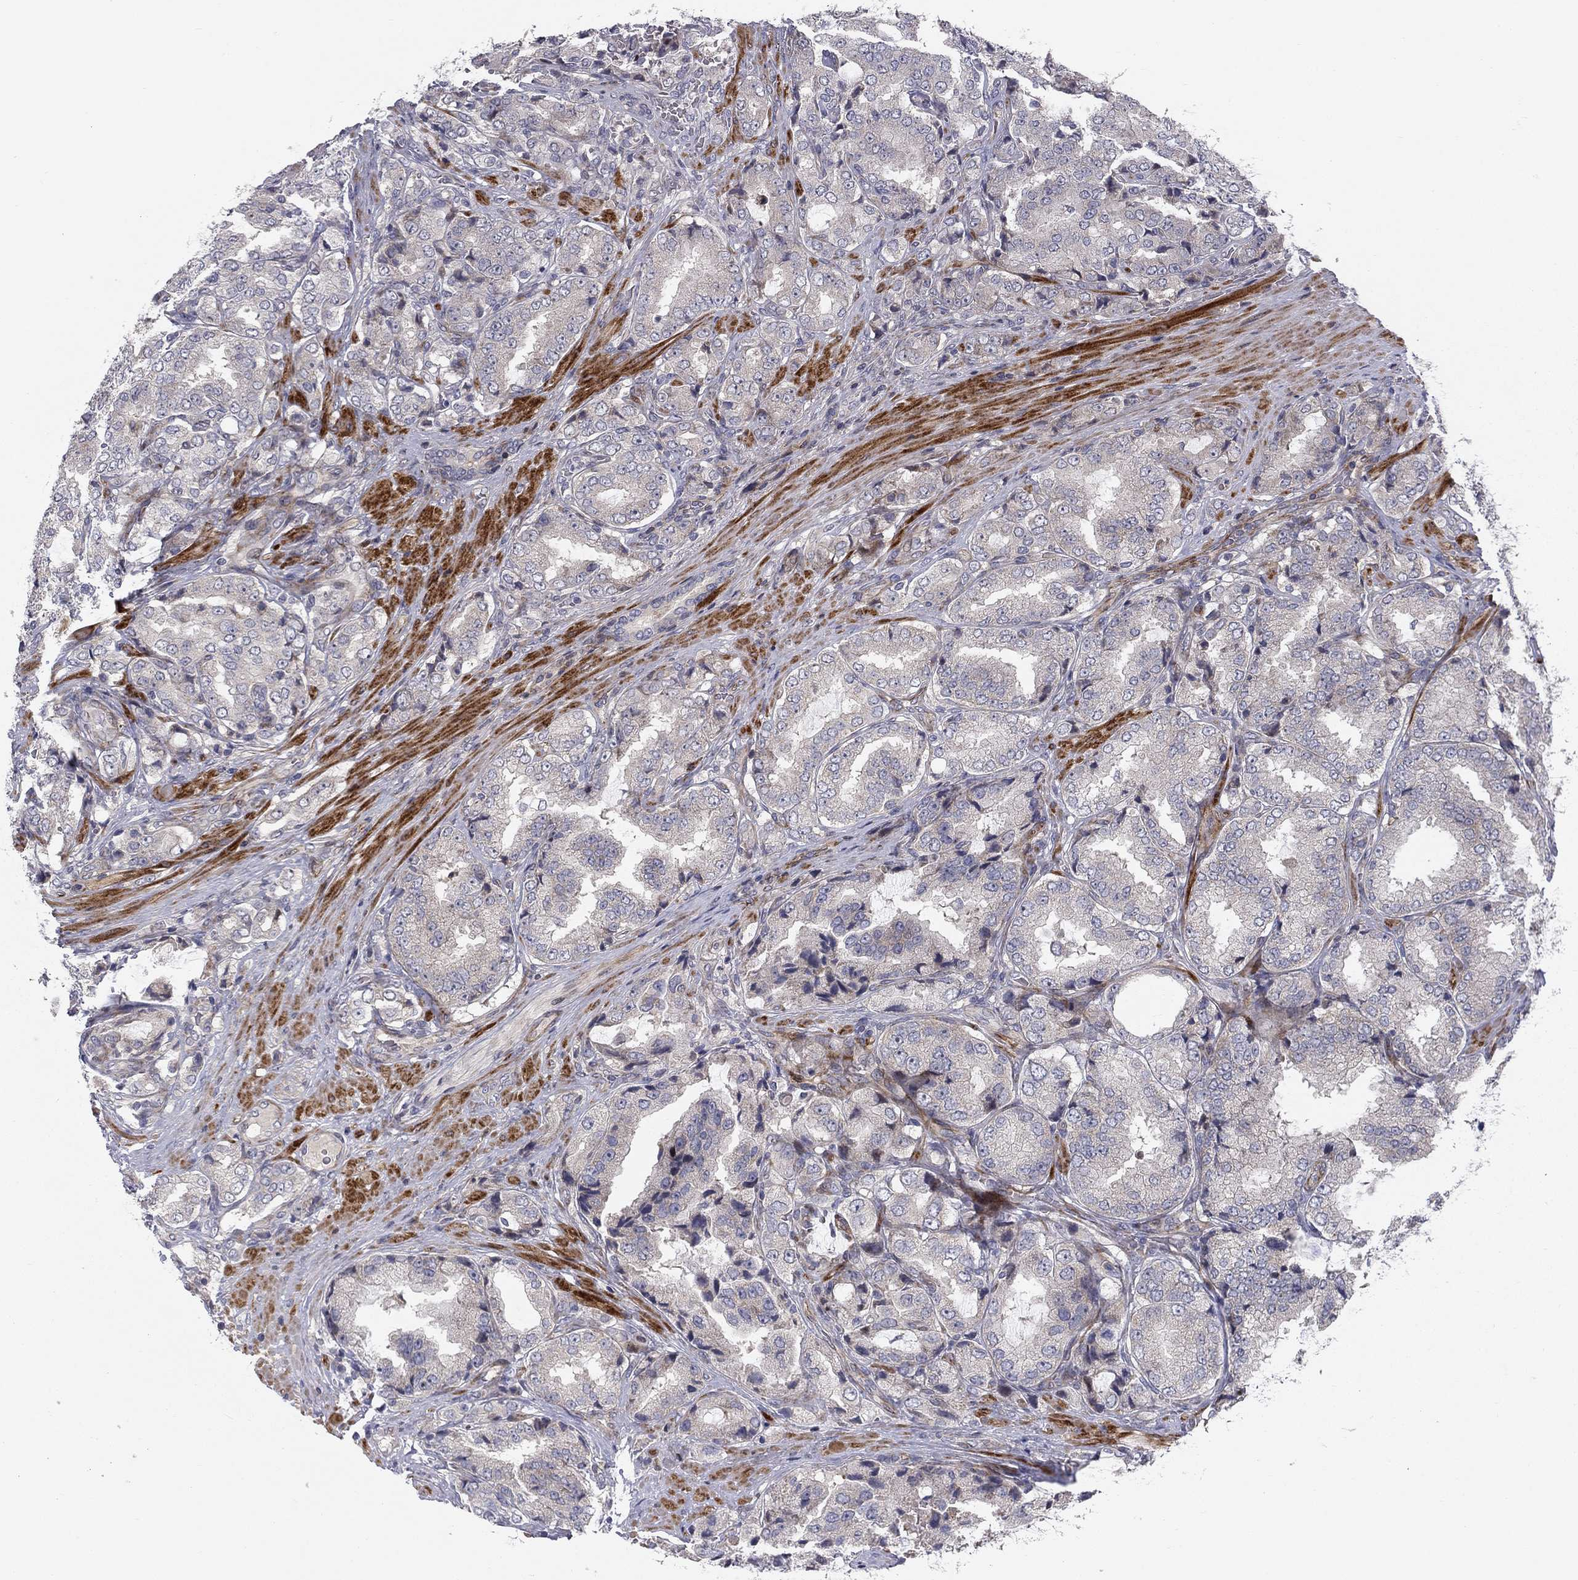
{"staining": {"intensity": "negative", "quantity": "none", "location": "none"}, "tissue": "prostate cancer", "cell_type": "Tumor cells", "image_type": "cancer", "snomed": [{"axis": "morphology", "description": "Adenocarcinoma, NOS"}, {"axis": "topography", "description": "Prostate"}], "caption": "Image shows no protein positivity in tumor cells of adenocarcinoma (prostate) tissue. Brightfield microscopy of IHC stained with DAB (3,3'-diaminobenzidine) (brown) and hematoxylin (blue), captured at high magnification.", "gene": "MIOS", "patient": {"sex": "male", "age": 65}}